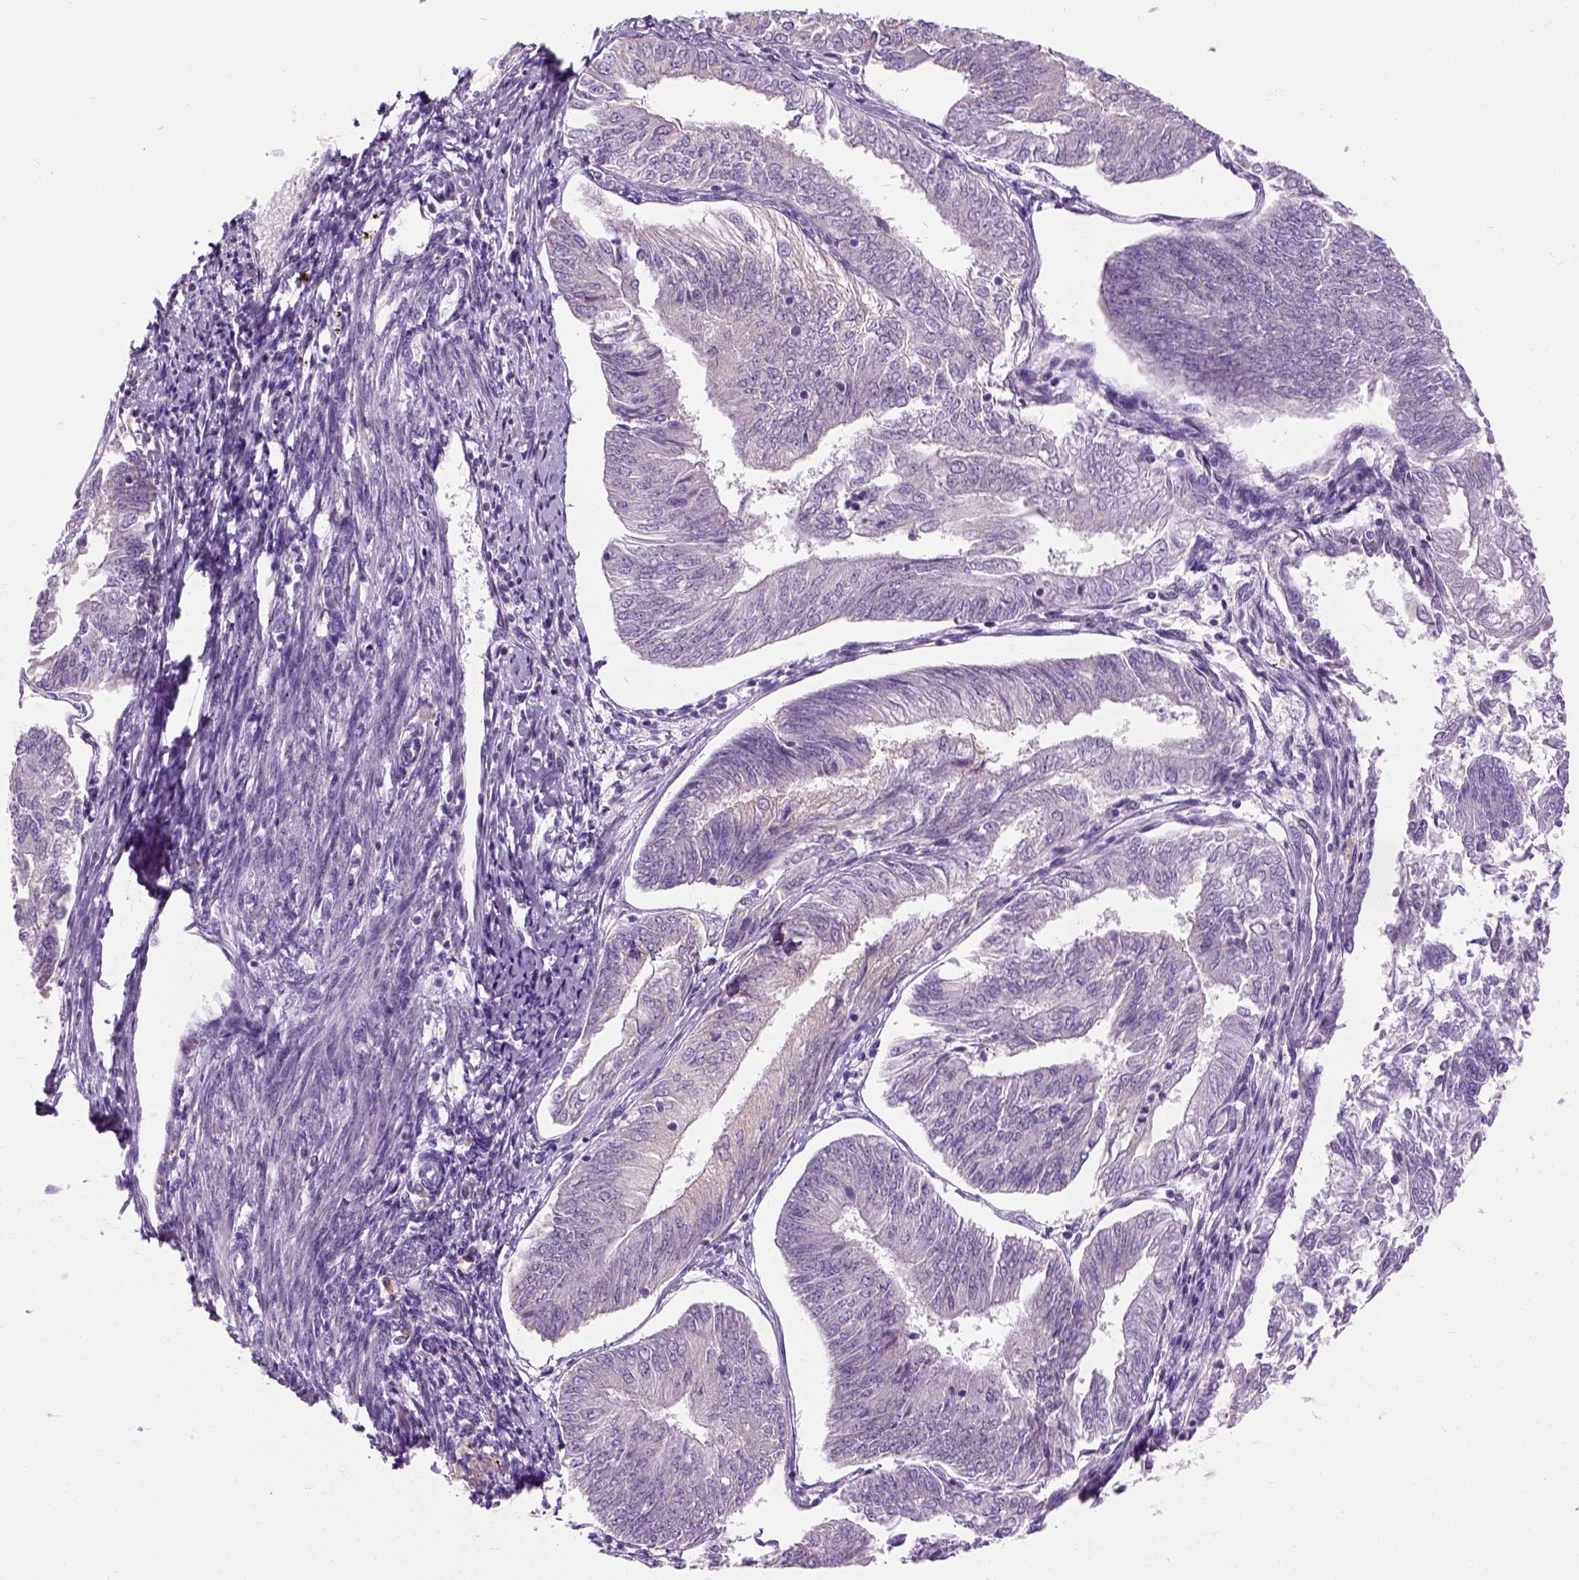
{"staining": {"intensity": "negative", "quantity": "none", "location": "none"}, "tissue": "endometrial cancer", "cell_type": "Tumor cells", "image_type": "cancer", "snomed": [{"axis": "morphology", "description": "Adenocarcinoma, NOS"}, {"axis": "topography", "description": "Endometrium"}], "caption": "An image of human adenocarcinoma (endometrial) is negative for staining in tumor cells.", "gene": "TRIM72", "patient": {"sex": "female", "age": 58}}